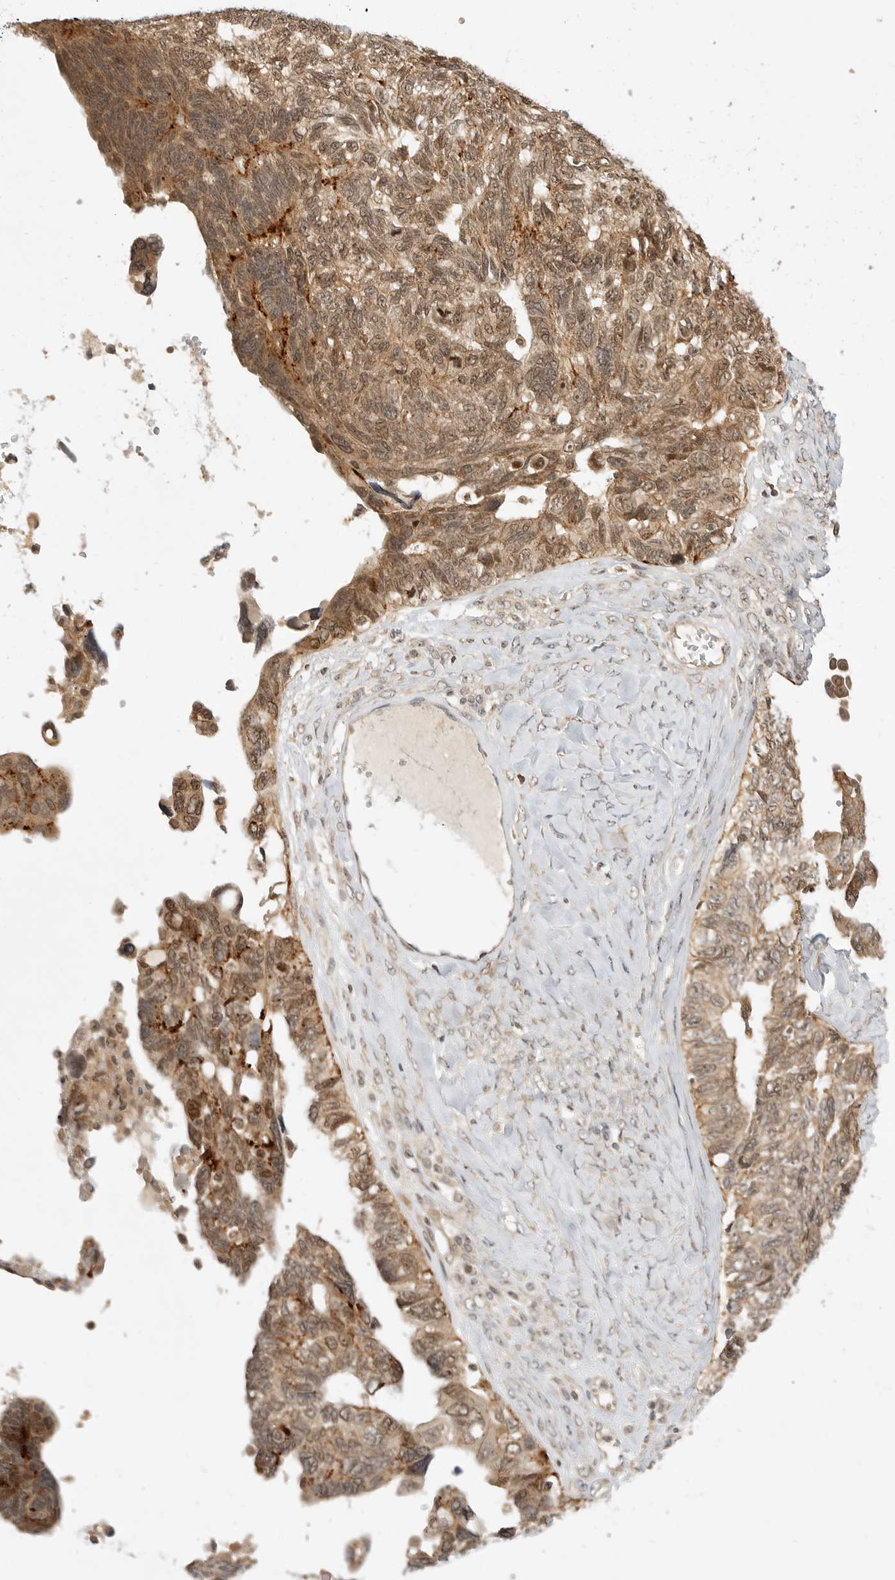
{"staining": {"intensity": "moderate", "quantity": ">75%", "location": "cytoplasmic/membranous,nuclear"}, "tissue": "ovarian cancer", "cell_type": "Tumor cells", "image_type": "cancer", "snomed": [{"axis": "morphology", "description": "Cystadenocarcinoma, serous, NOS"}, {"axis": "topography", "description": "Ovary"}], "caption": "Human ovarian cancer stained with a brown dye reveals moderate cytoplasmic/membranous and nuclear positive expression in approximately >75% of tumor cells.", "gene": "CSNK1G3", "patient": {"sex": "female", "age": 79}}